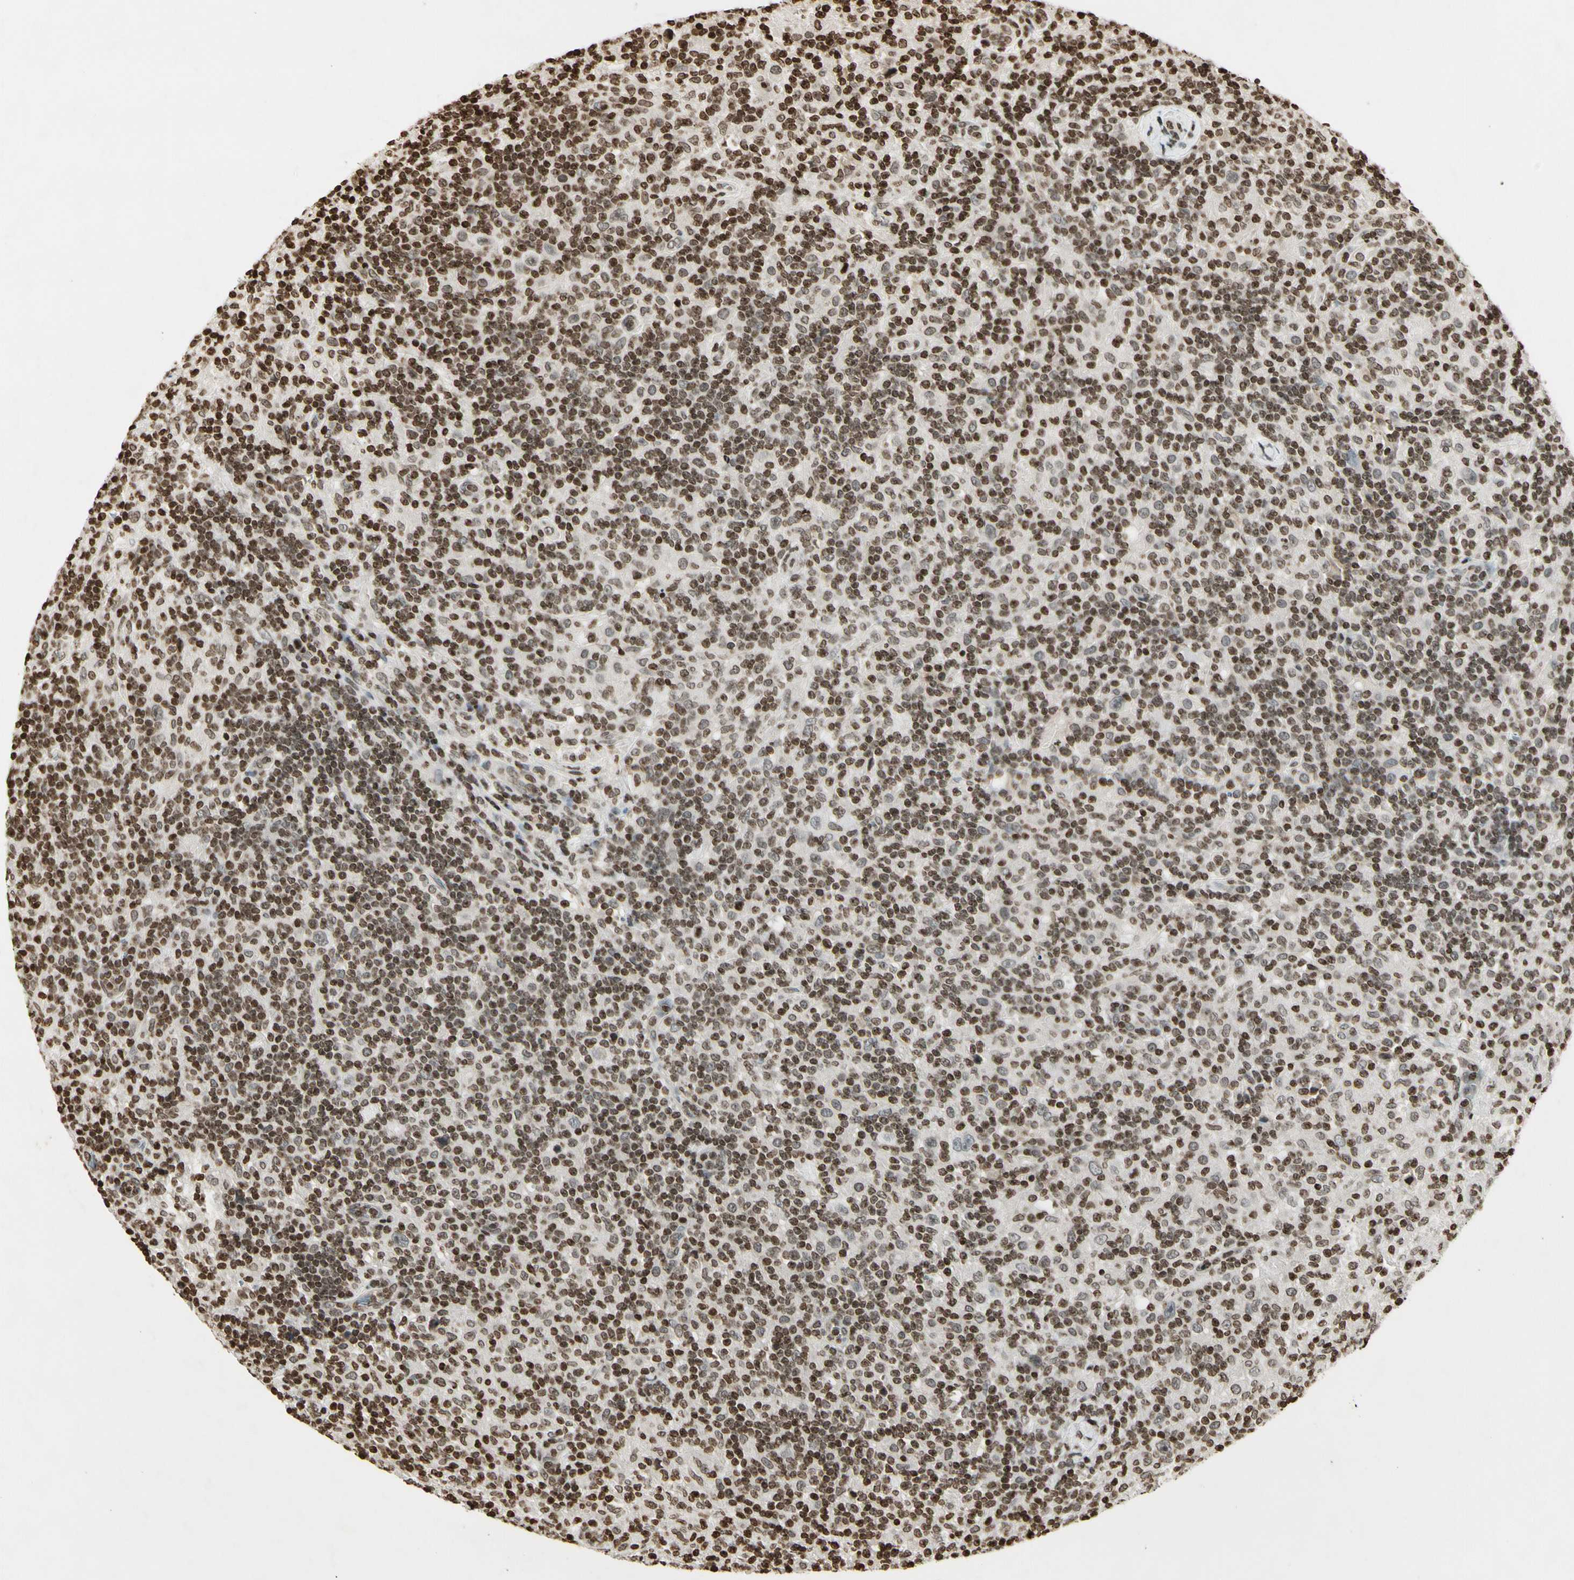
{"staining": {"intensity": "weak", "quantity": "25%-75%", "location": "nuclear"}, "tissue": "lymphoma", "cell_type": "Tumor cells", "image_type": "cancer", "snomed": [{"axis": "morphology", "description": "Hodgkin's disease, NOS"}, {"axis": "topography", "description": "Lymph node"}], "caption": "Immunohistochemical staining of human Hodgkin's disease demonstrates low levels of weak nuclear expression in approximately 25%-75% of tumor cells.", "gene": "RORA", "patient": {"sex": "male", "age": 70}}